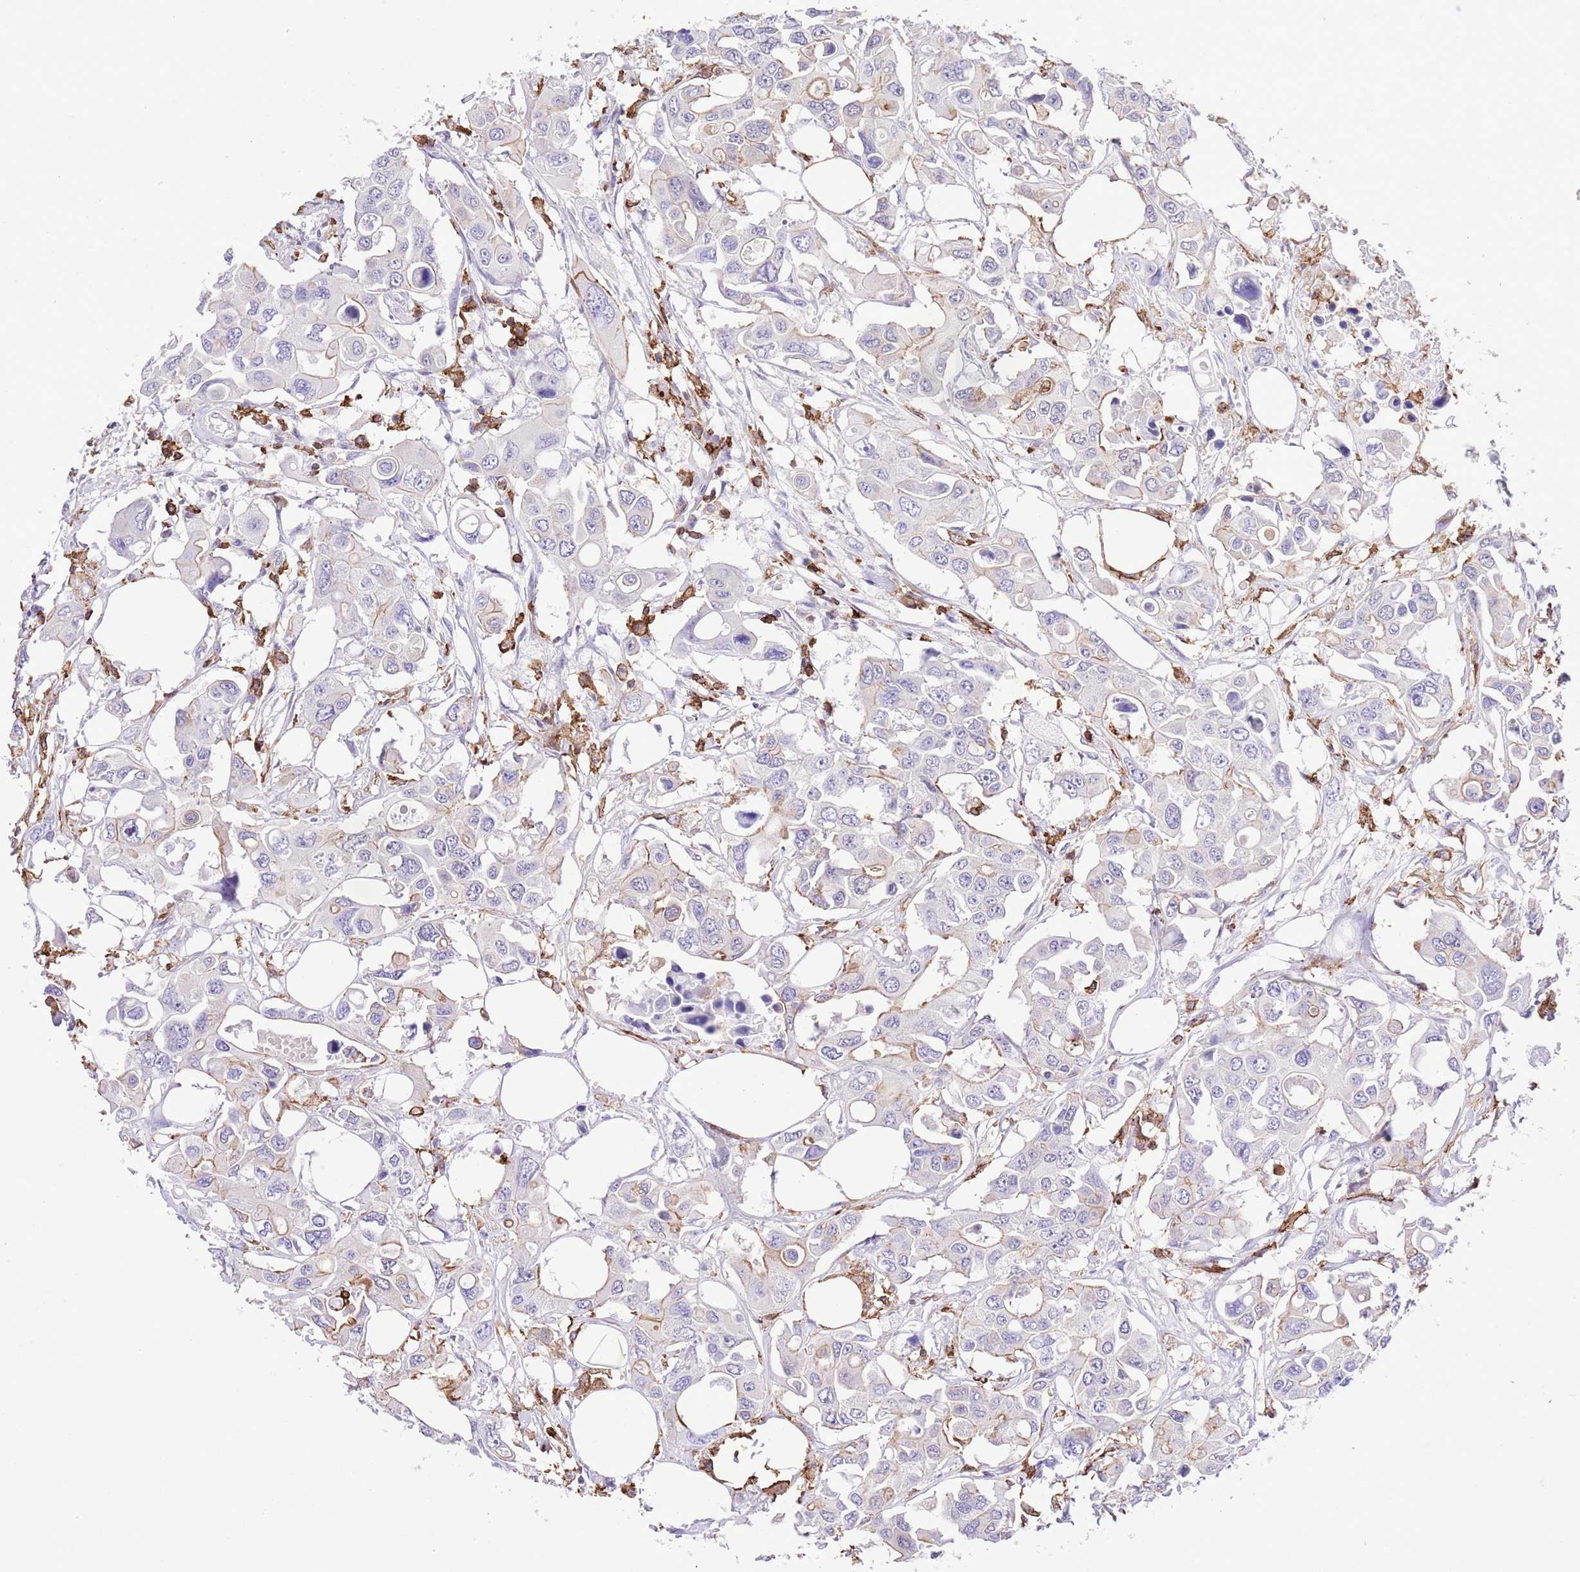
{"staining": {"intensity": "negative", "quantity": "none", "location": "none"}, "tissue": "colorectal cancer", "cell_type": "Tumor cells", "image_type": "cancer", "snomed": [{"axis": "morphology", "description": "Adenocarcinoma, NOS"}, {"axis": "topography", "description": "Colon"}], "caption": "DAB (3,3'-diaminobenzidine) immunohistochemical staining of colorectal cancer demonstrates no significant expression in tumor cells. Nuclei are stained in blue.", "gene": "EFHD2", "patient": {"sex": "male", "age": 77}}